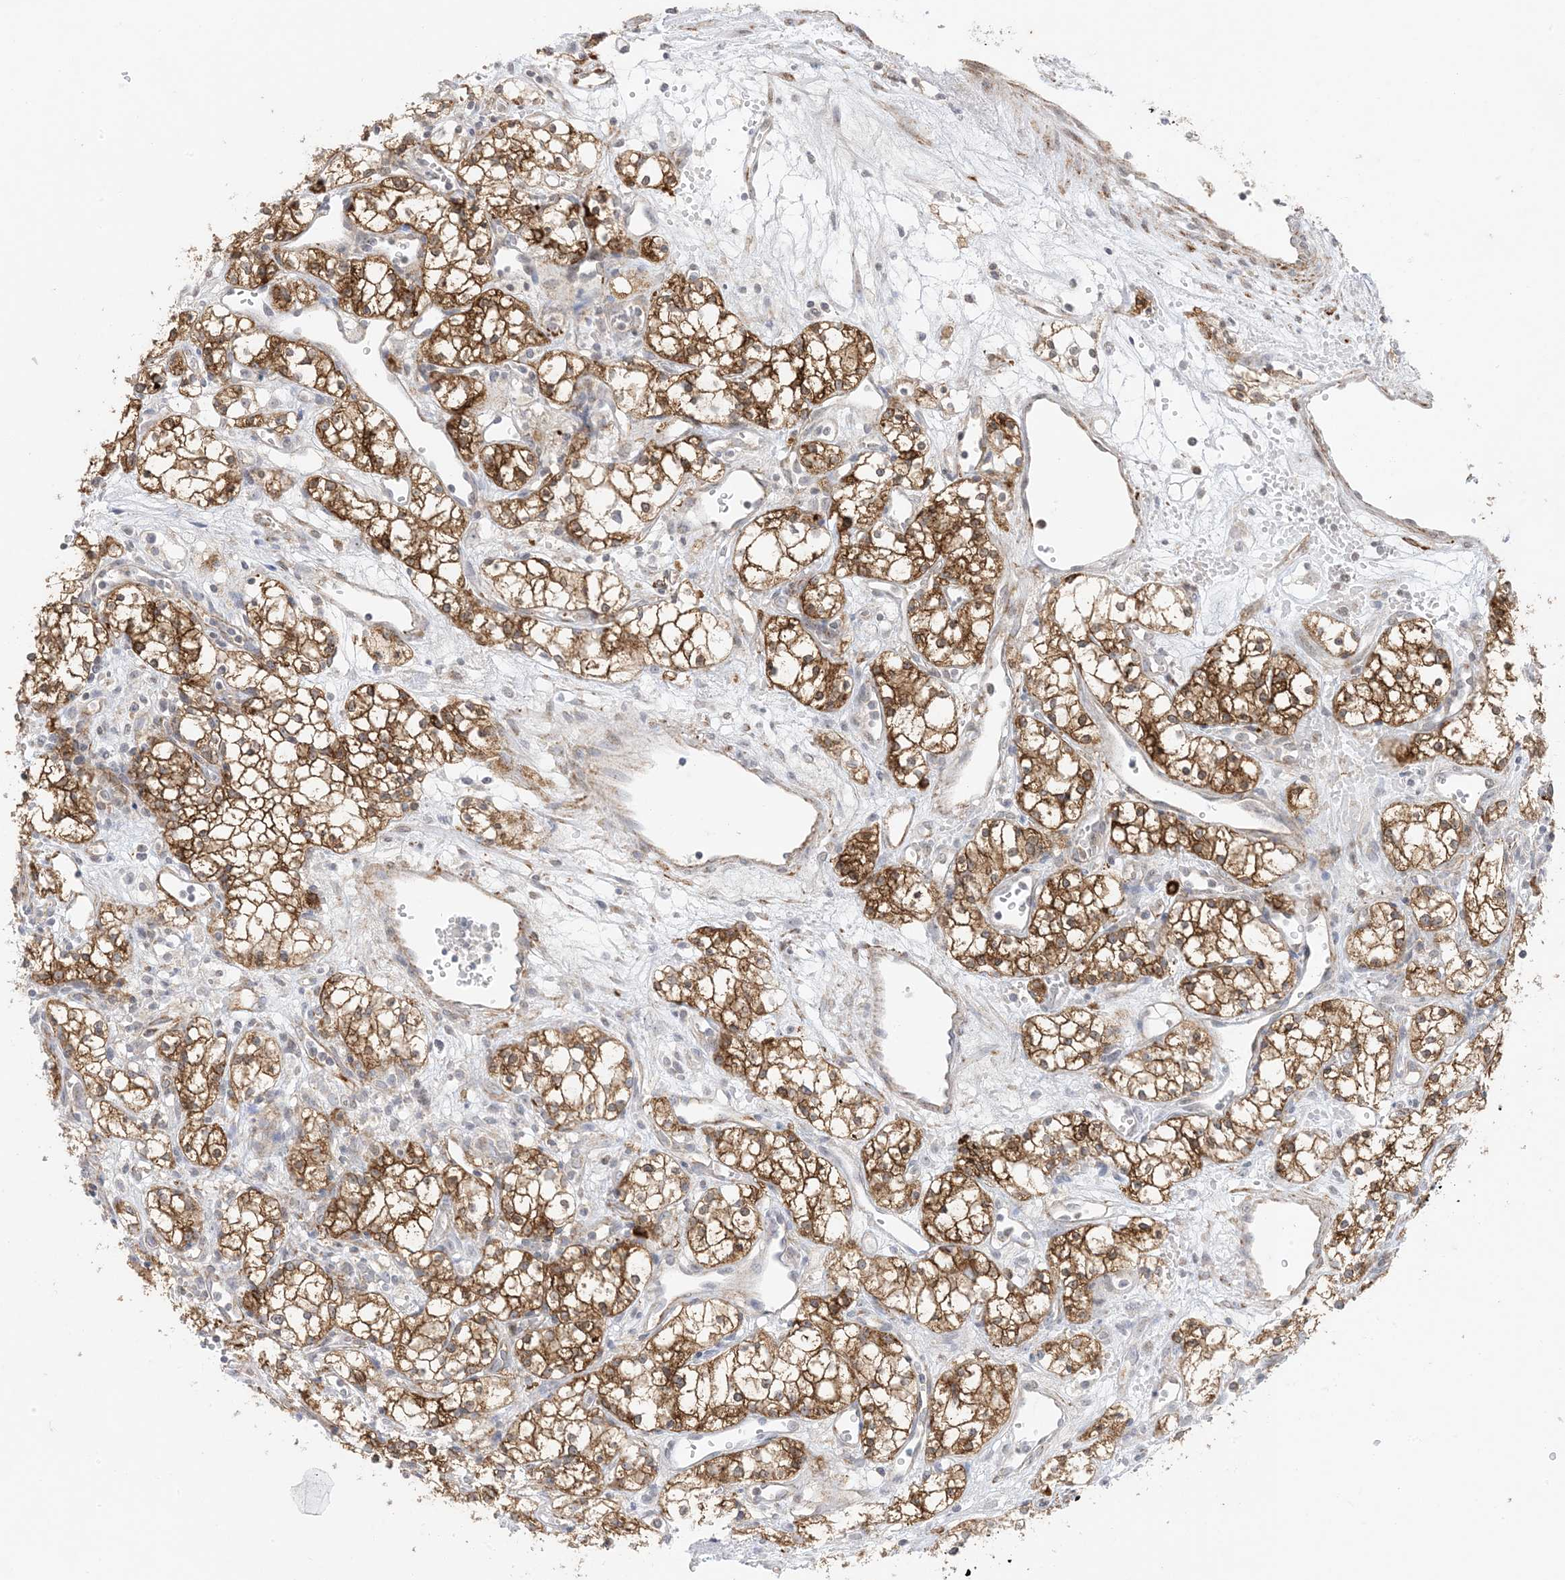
{"staining": {"intensity": "moderate", "quantity": ">75%", "location": "cytoplasmic/membranous"}, "tissue": "renal cancer", "cell_type": "Tumor cells", "image_type": "cancer", "snomed": [{"axis": "morphology", "description": "Adenocarcinoma, NOS"}, {"axis": "topography", "description": "Kidney"}], "caption": "Immunohistochemical staining of human adenocarcinoma (renal) shows moderate cytoplasmic/membranous protein expression in about >75% of tumor cells. Using DAB (3,3'-diaminobenzidine) (brown) and hematoxylin (blue) stains, captured at high magnification using brightfield microscopy.", "gene": "RAC1", "patient": {"sex": "male", "age": 59}}